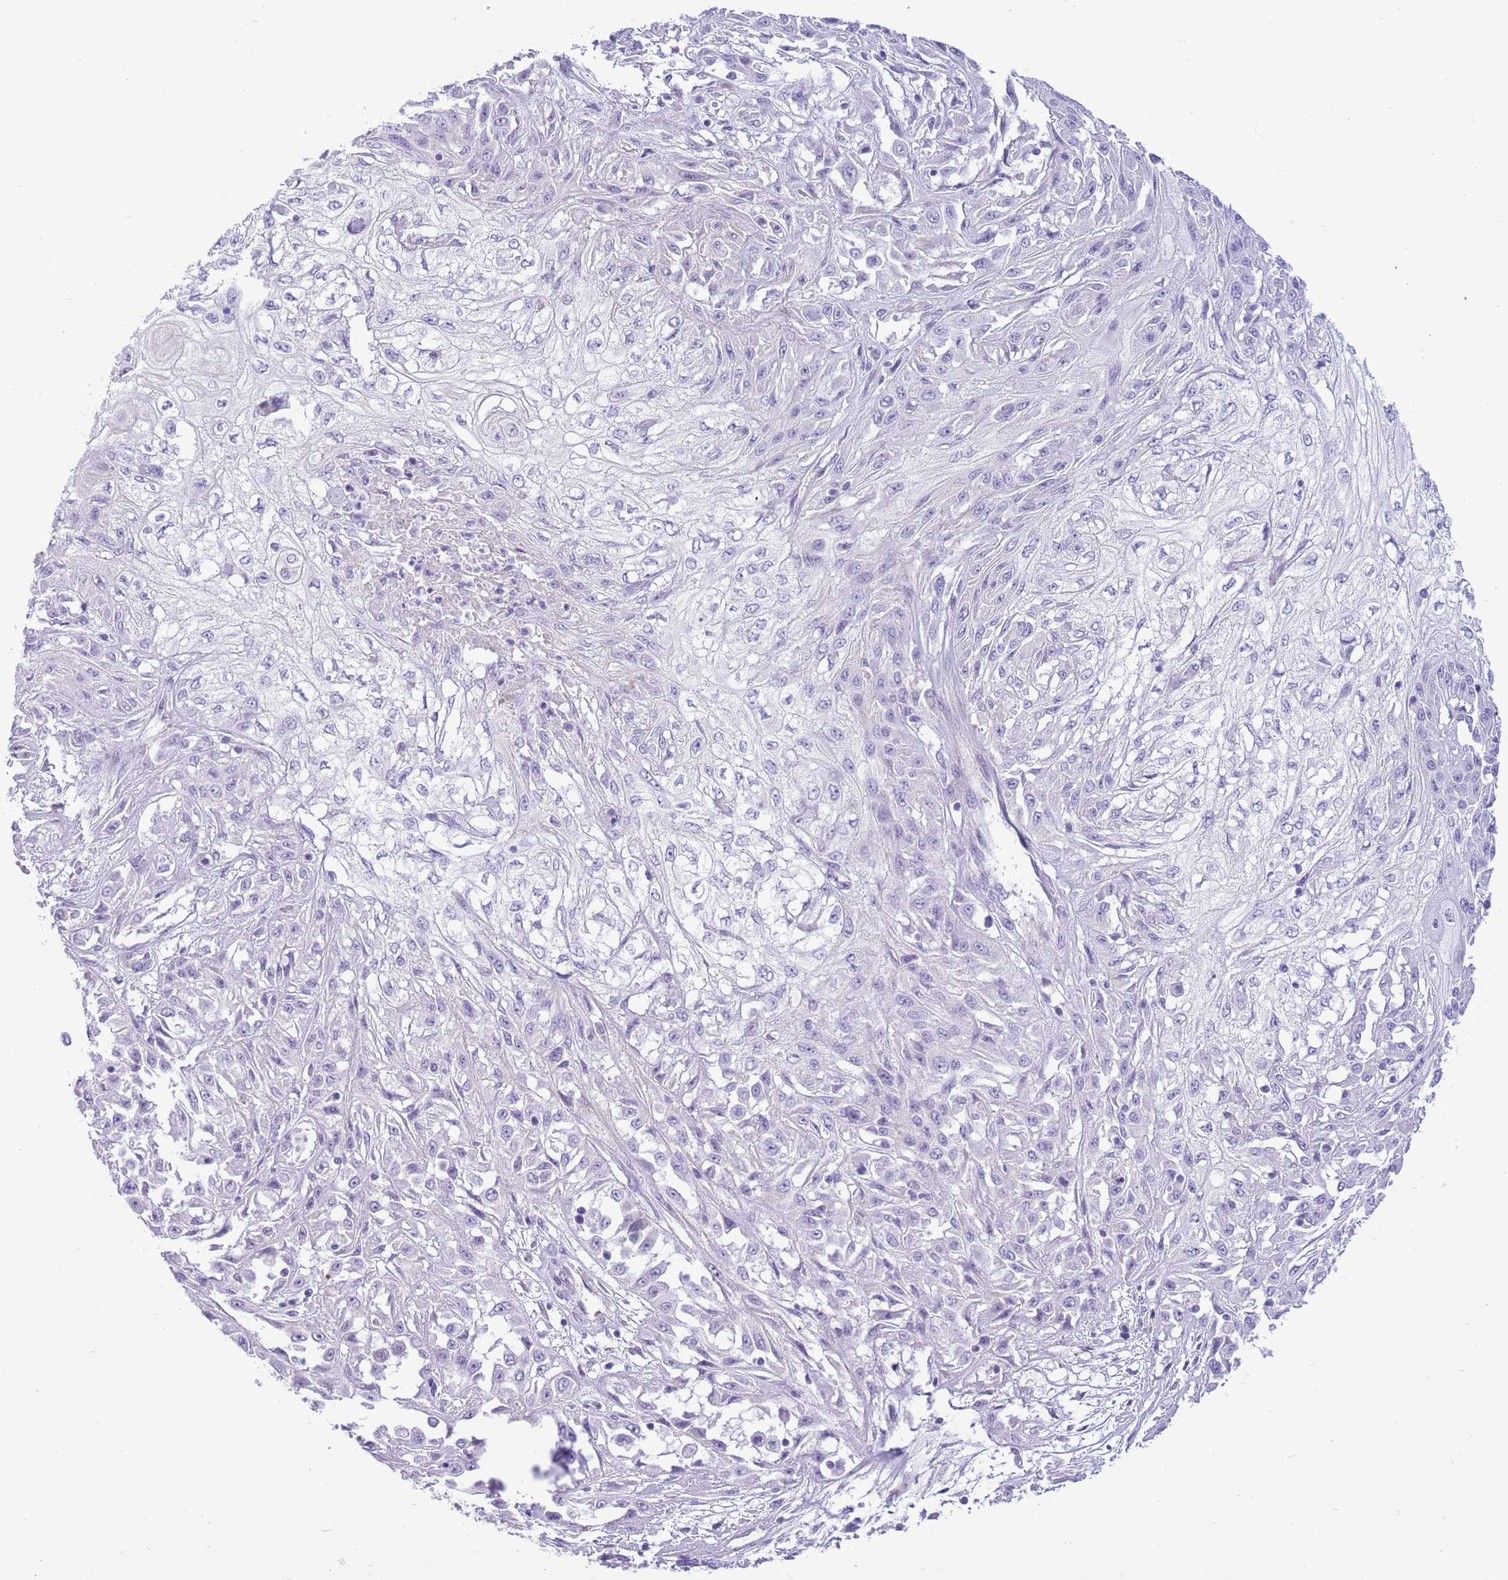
{"staining": {"intensity": "negative", "quantity": "none", "location": "none"}, "tissue": "skin cancer", "cell_type": "Tumor cells", "image_type": "cancer", "snomed": [{"axis": "morphology", "description": "Squamous cell carcinoma, NOS"}, {"axis": "morphology", "description": "Squamous cell carcinoma, metastatic, NOS"}, {"axis": "topography", "description": "Skin"}, {"axis": "topography", "description": "Lymph node"}], "caption": "Immunohistochemistry (IHC) photomicrograph of human skin cancer stained for a protein (brown), which exhibits no positivity in tumor cells.", "gene": "ZC4H2", "patient": {"sex": "male", "age": 75}}